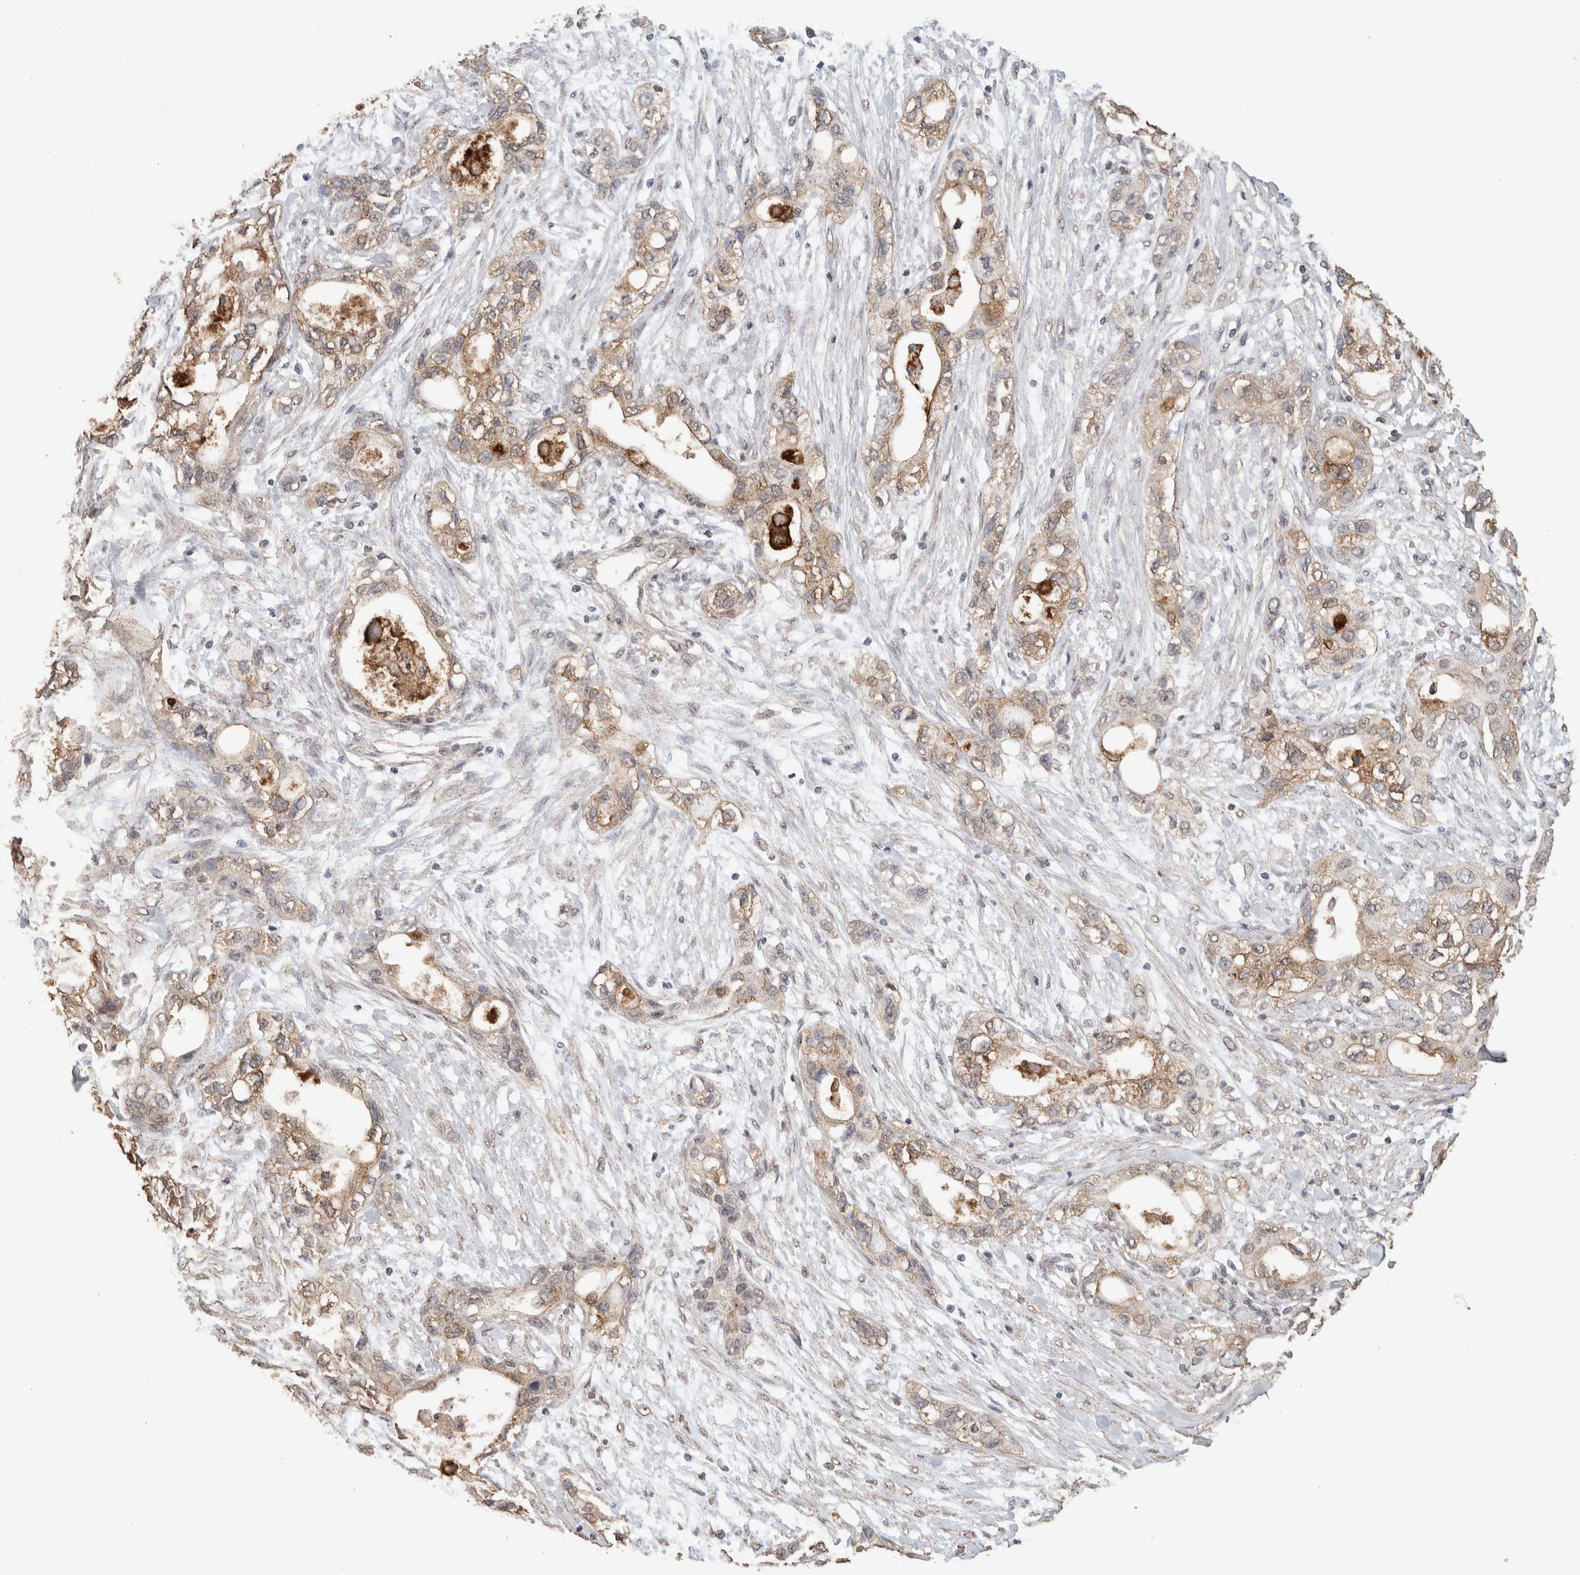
{"staining": {"intensity": "weak", "quantity": ">75%", "location": "cytoplasmic/membranous"}, "tissue": "pancreatic cancer", "cell_type": "Tumor cells", "image_type": "cancer", "snomed": [{"axis": "morphology", "description": "Adenocarcinoma, NOS"}, {"axis": "topography", "description": "Pancreas"}], "caption": "Weak cytoplasmic/membranous expression for a protein is appreciated in about >75% of tumor cells of pancreatic adenocarcinoma using immunohistochemistry.", "gene": "CX3CL1", "patient": {"sex": "female", "age": 70}}